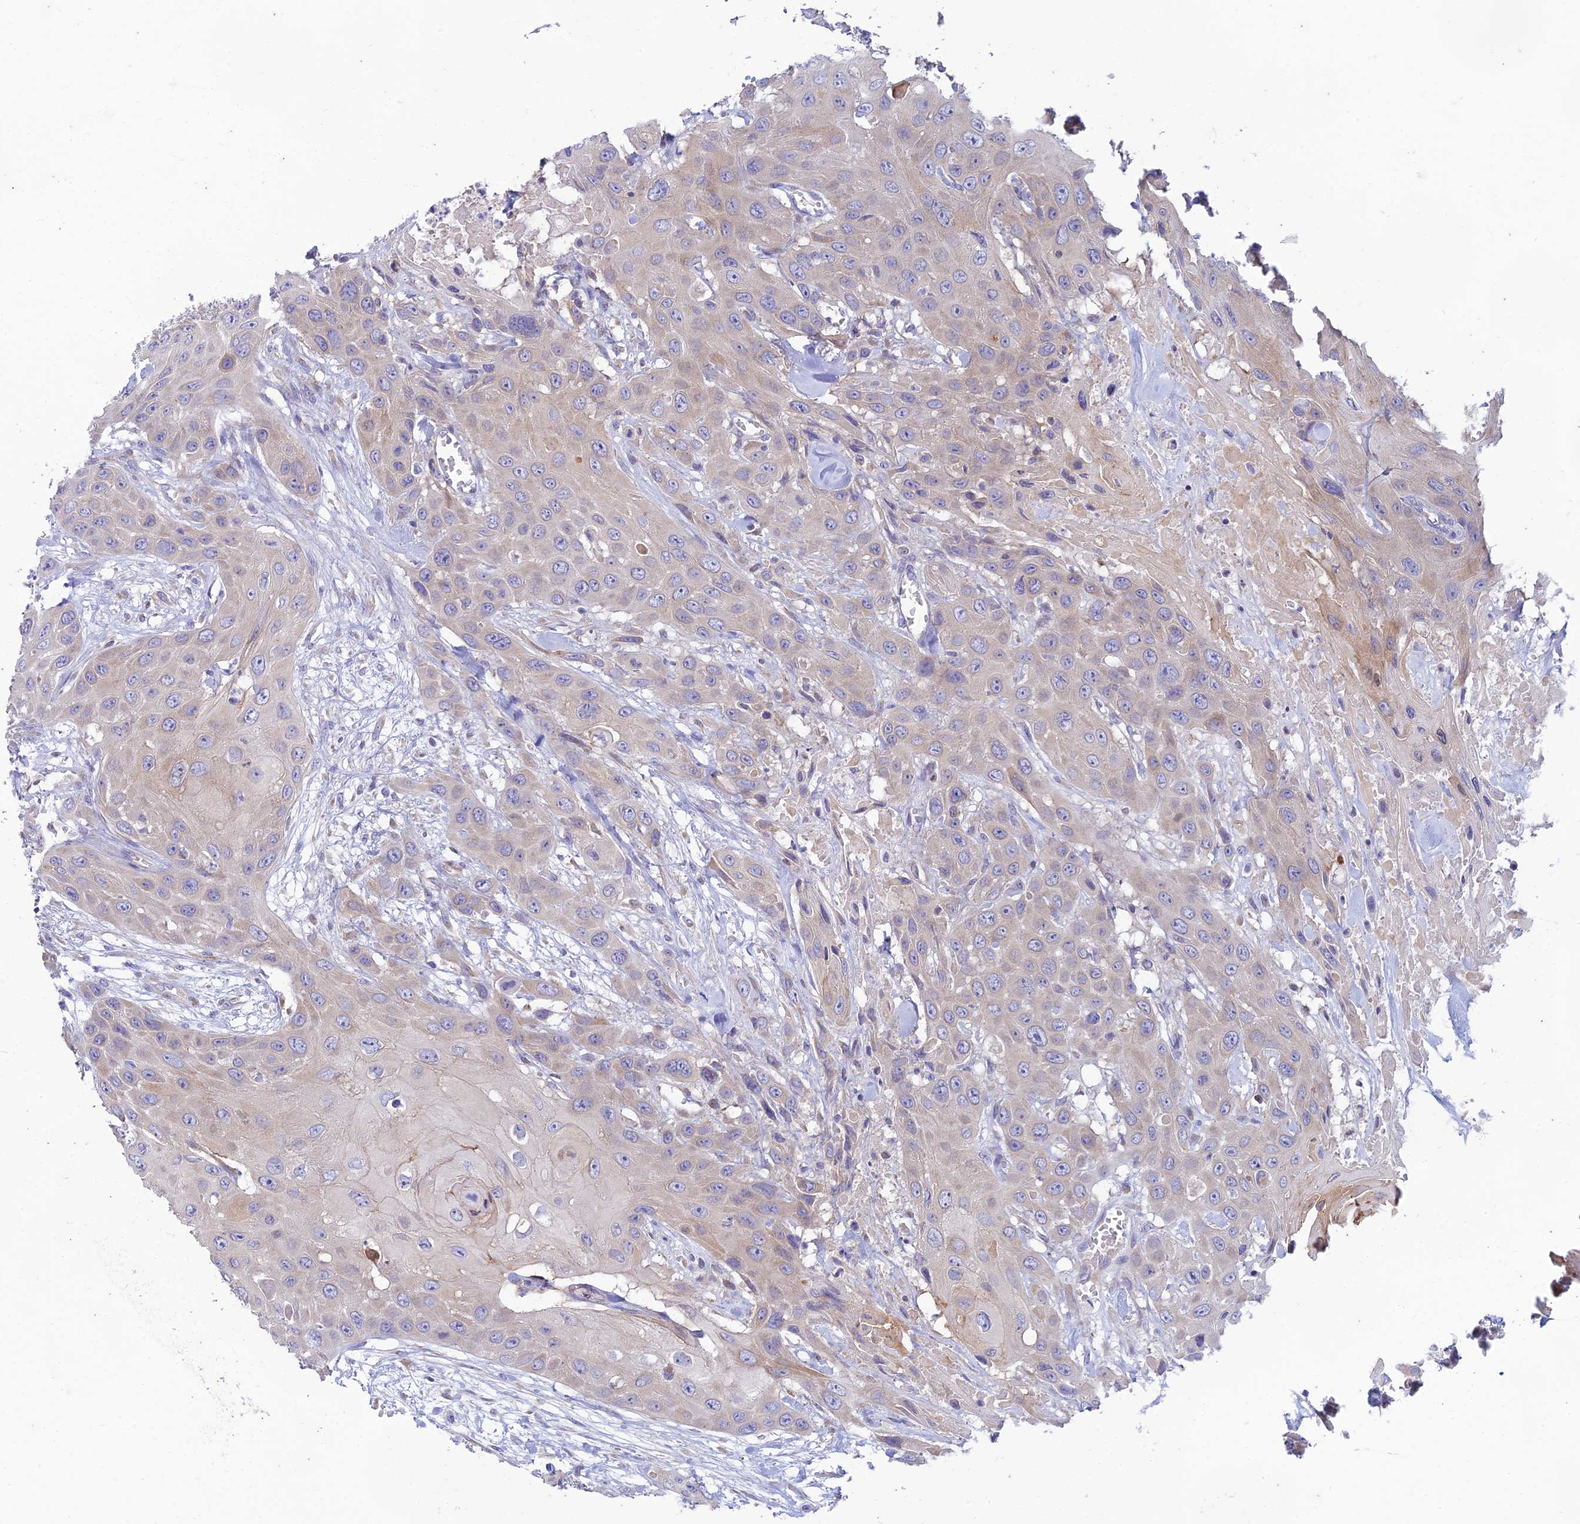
{"staining": {"intensity": "weak", "quantity": "<25%", "location": "cytoplasmic/membranous"}, "tissue": "head and neck cancer", "cell_type": "Tumor cells", "image_type": "cancer", "snomed": [{"axis": "morphology", "description": "Squamous cell carcinoma, NOS"}, {"axis": "topography", "description": "Head-Neck"}], "caption": "Immunohistochemistry (IHC) of head and neck squamous cell carcinoma demonstrates no staining in tumor cells. Nuclei are stained in blue.", "gene": "PTCD2", "patient": {"sex": "male", "age": 81}}